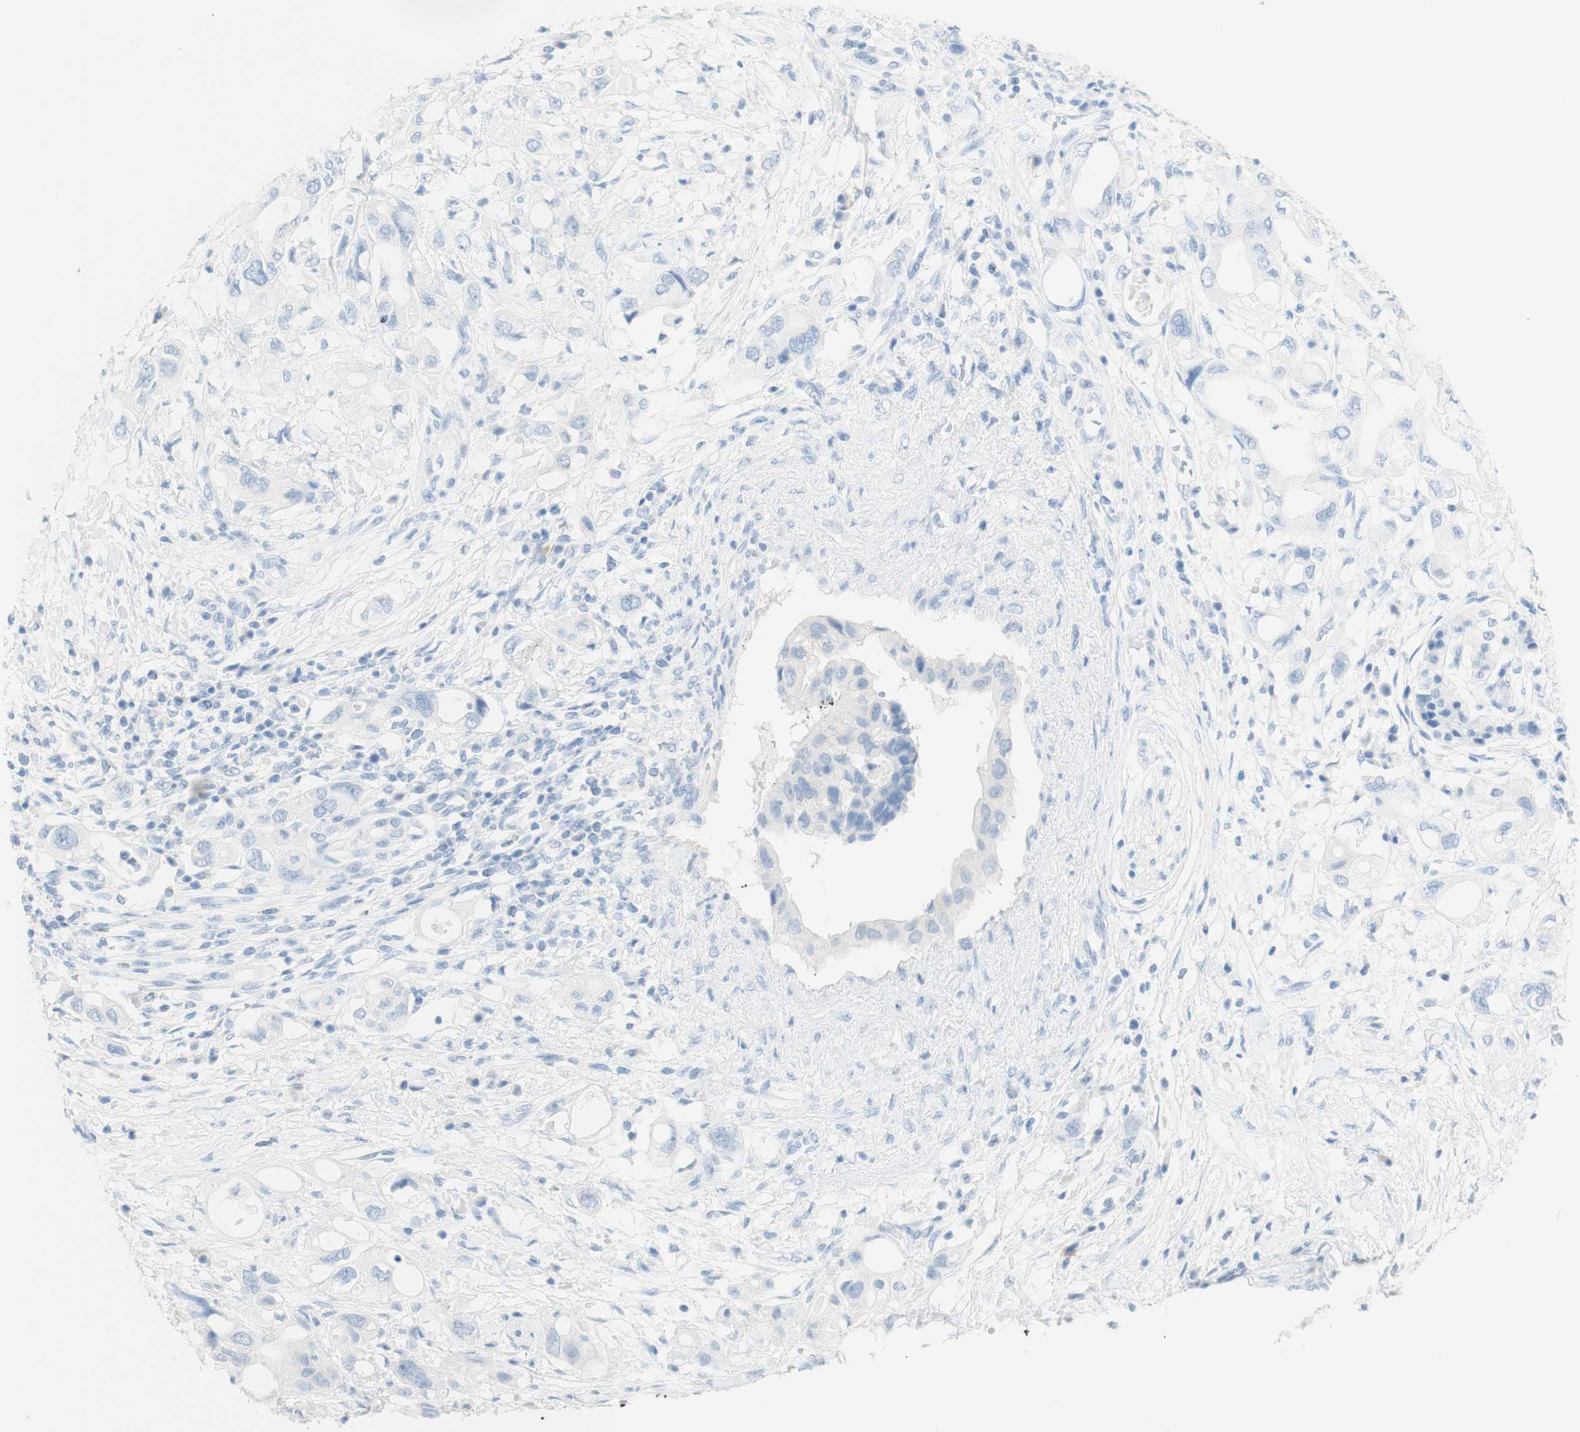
{"staining": {"intensity": "negative", "quantity": "none", "location": "none"}, "tissue": "pancreatic cancer", "cell_type": "Tumor cells", "image_type": "cancer", "snomed": [{"axis": "morphology", "description": "Adenocarcinoma, NOS"}, {"axis": "topography", "description": "Pancreas"}], "caption": "Immunohistochemistry histopathology image of human adenocarcinoma (pancreatic) stained for a protein (brown), which exhibits no staining in tumor cells.", "gene": "TPO", "patient": {"sex": "female", "age": 56}}